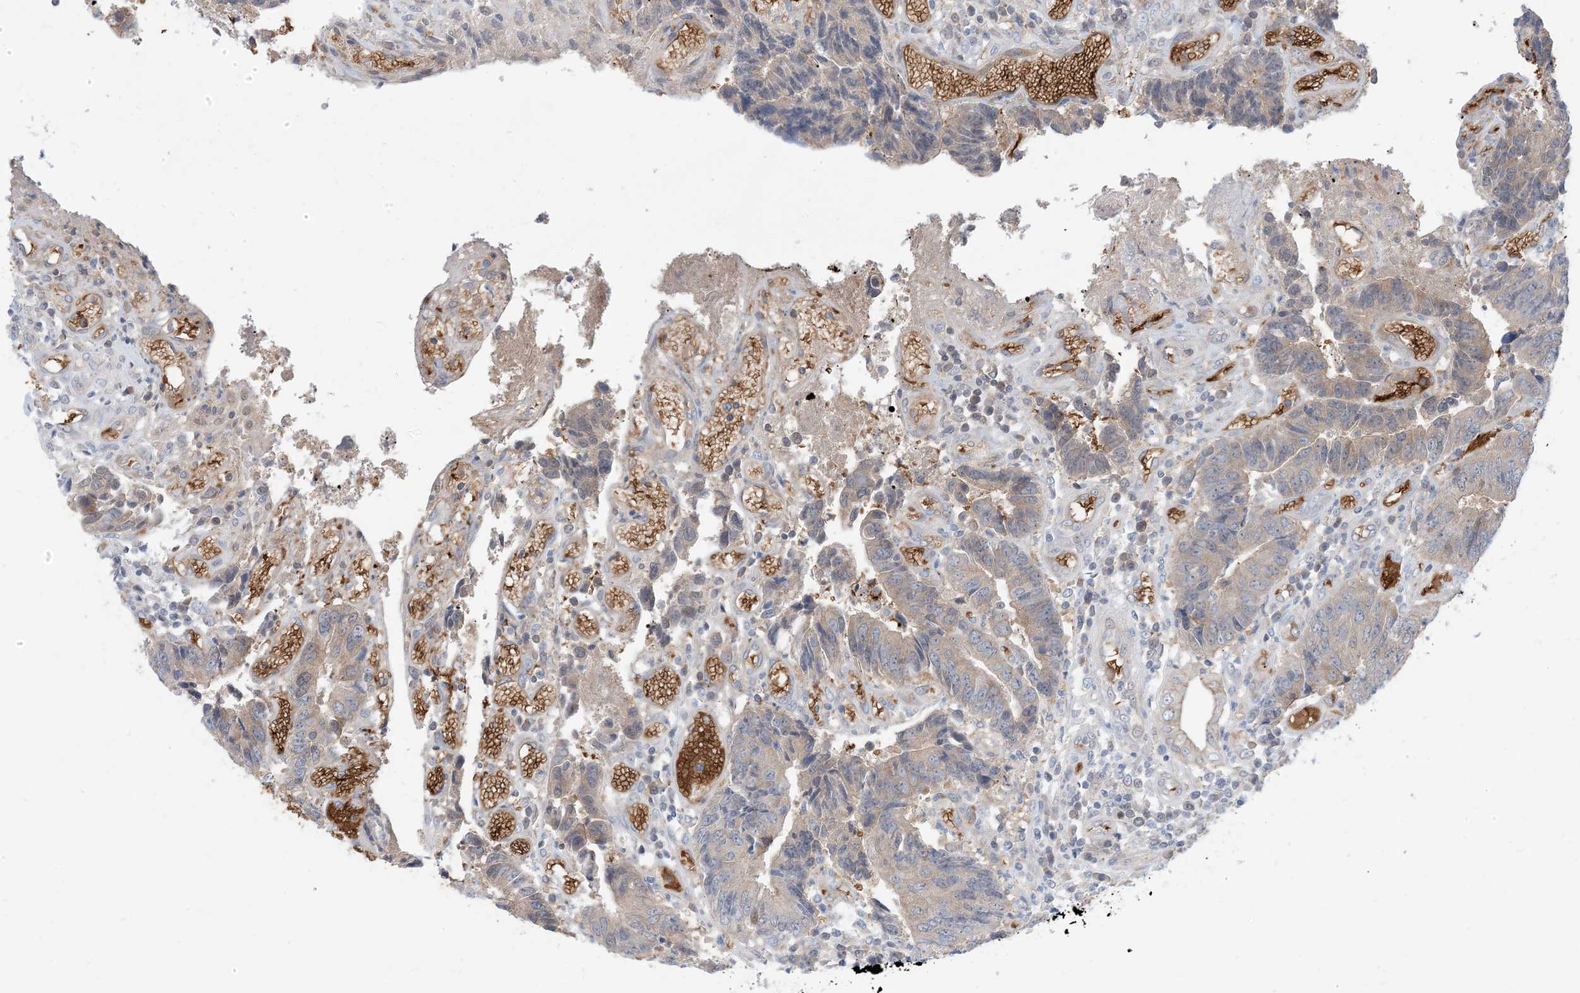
{"staining": {"intensity": "negative", "quantity": "none", "location": "none"}, "tissue": "colorectal cancer", "cell_type": "Tumor cells", "image_type": "cancer", "snomed": [{"axis": "morphology", "description": "Adenocarcinoma, NOS"}, {"axis": "topography", "description": "Rectum"}], "caption": "Histopathology image shows no significant protein positivity in tumor cells of adenocarcinoma (colorectal). The staining was performed using DAB (3,3'-diaminobenzidine) to visualize the protein expression in brown, while the nuclei were stained in blue with hematoxylin (Magnification: 20x).", "gene": "RIN1", "patient": {"sex": "male", "age": 84}}